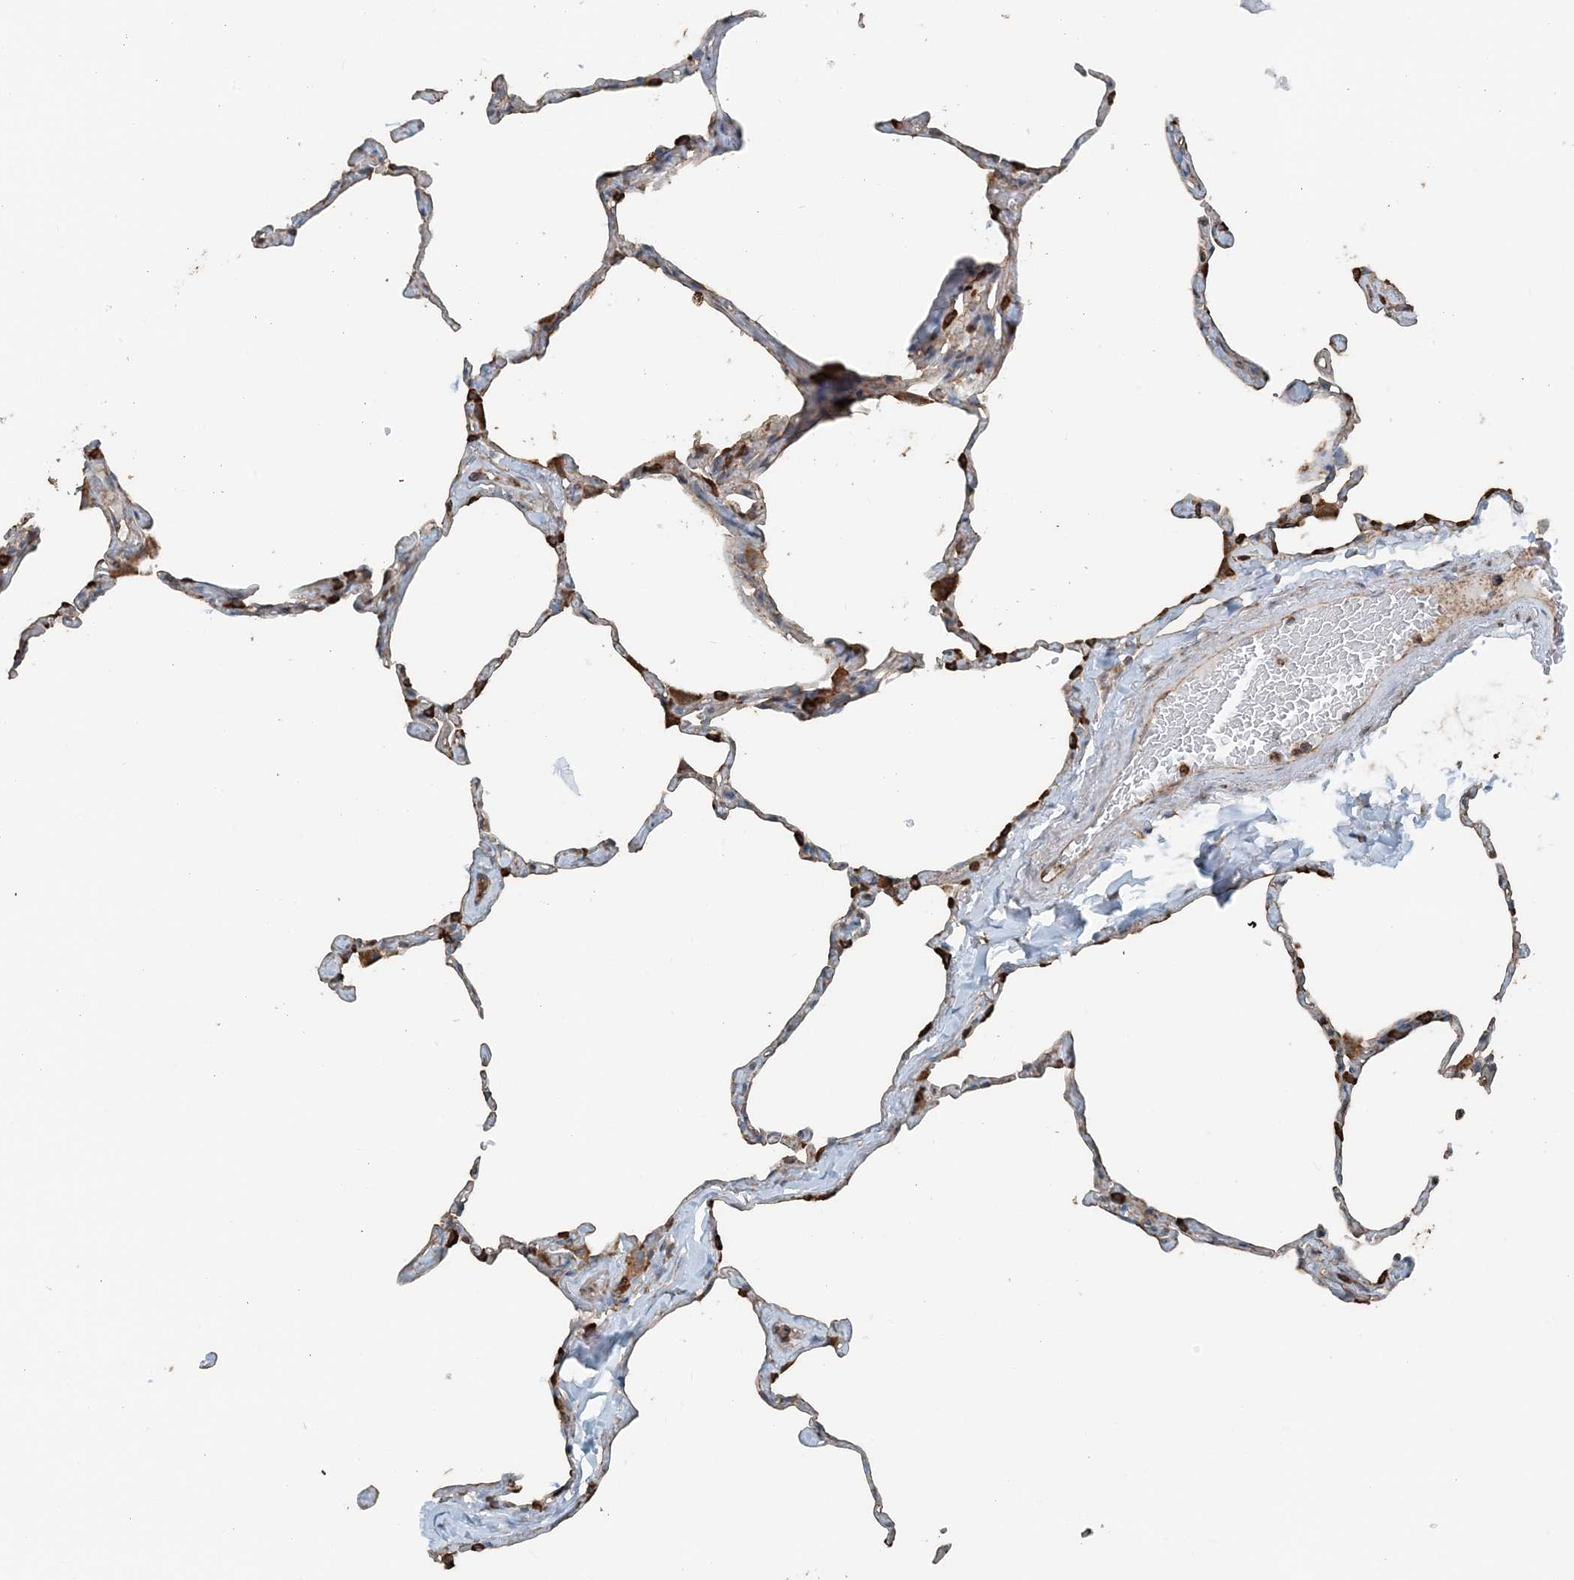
{"staining": {"intensity": "strong", "quantity": "25%-75%", "location": "cytoplasmic/membranous"}, "tissue": "lung", "cell_type": "Alveolar cells", "image_type": "normal", "snomed": [{"axis": "morphology", "description": "Normal tissue, NOS"}, {"axis": "topography", "description": "Lung"}], "caption": "This is an image of immunohistochemistry (IHC) staining of normal lung, which shows strong expression in the cytoplasmic/membranous of alveolar cells.", "gene": "CERKL", "patient": {"sex": "male", "age": 65}}